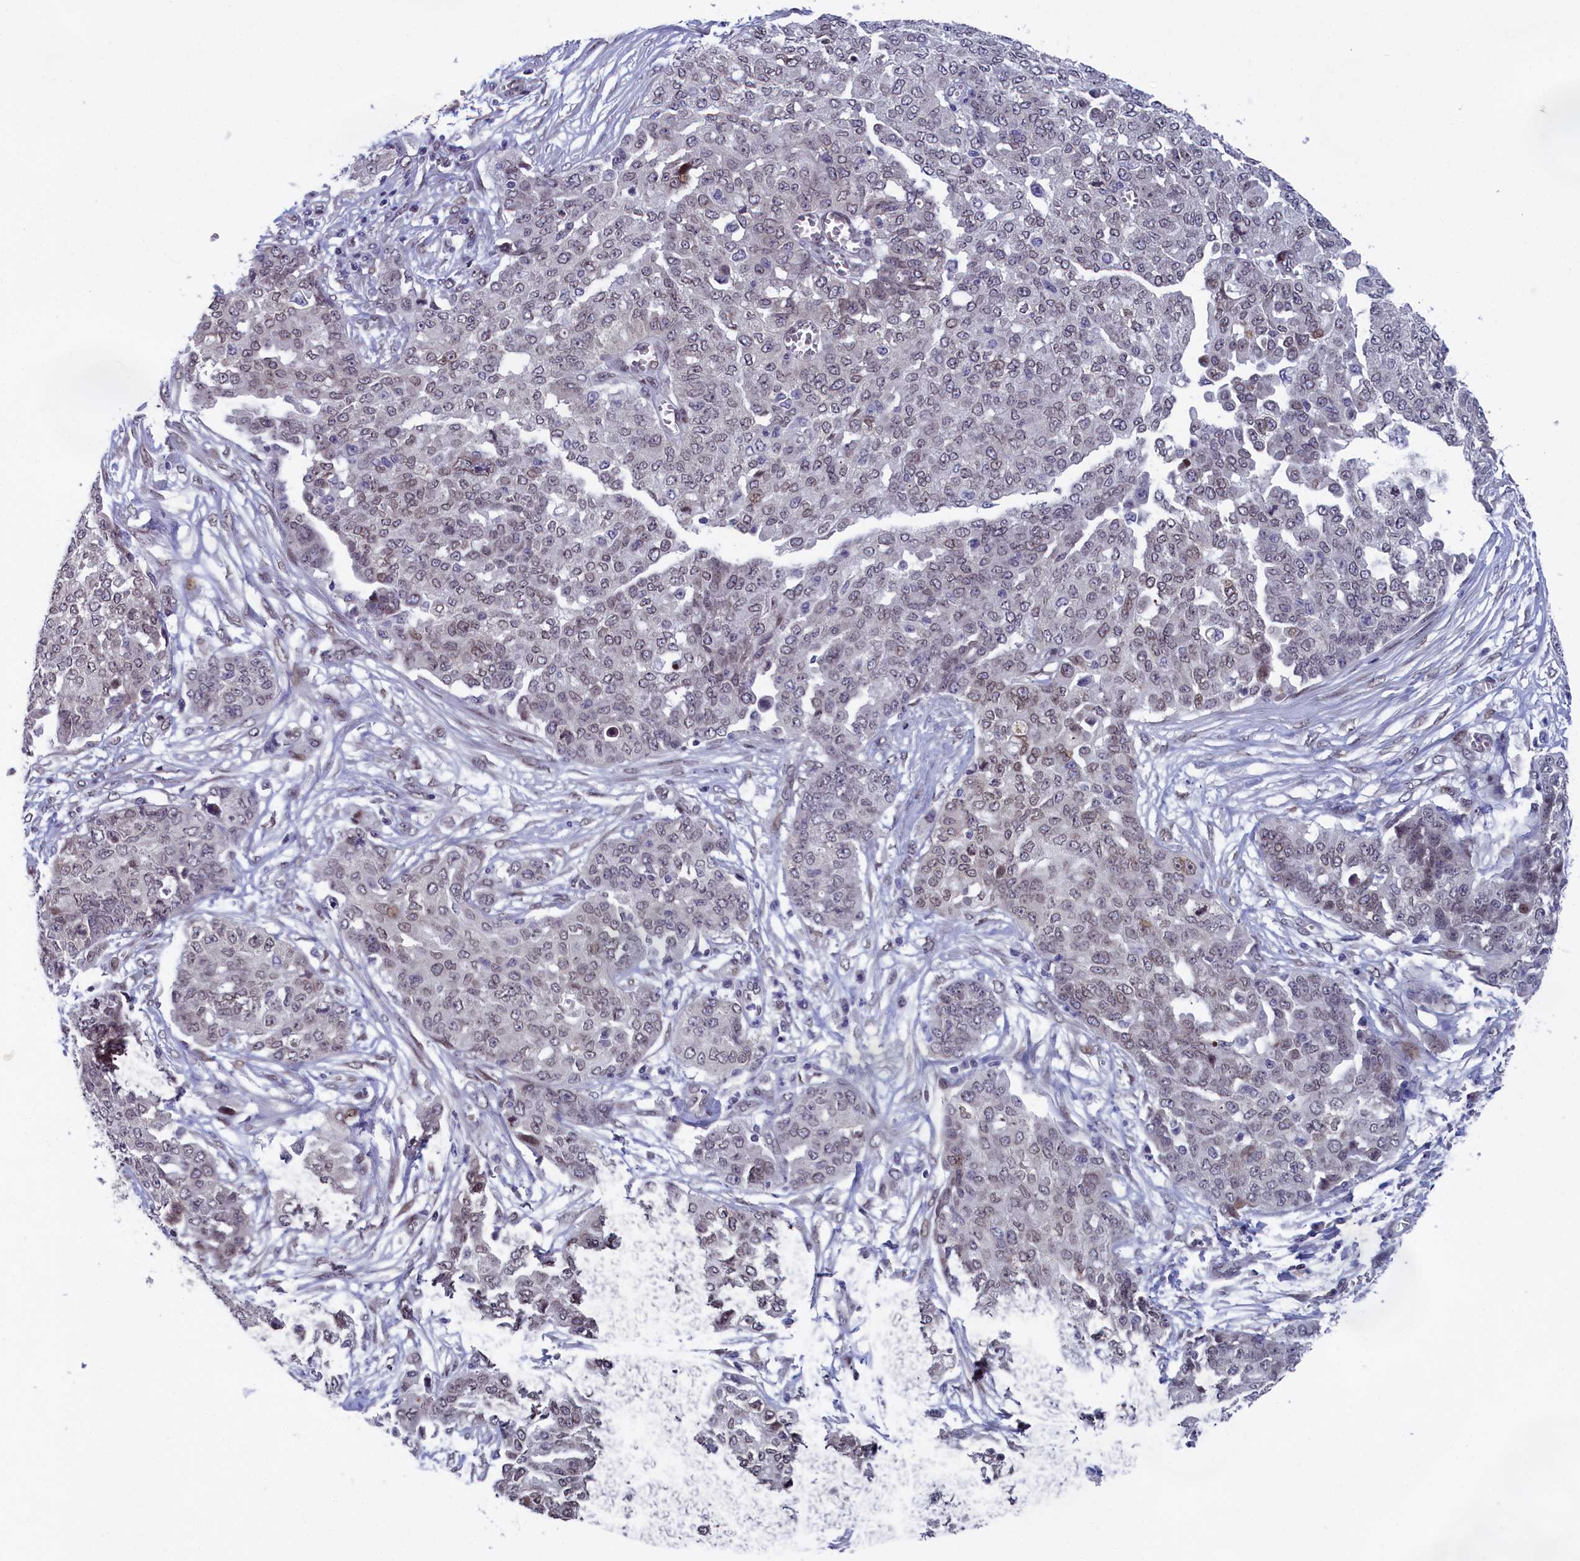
{"staining": {"intensity": "weak", "quantity": "<25%", "location": "cytoplasmic/membranous,nuclear"}, "tissue": "ovarian cancer", "cell_type": "Tumor cells", "image_type": "cancer", "snomed": [{"axis": "morphology", "description": "Cystadenocarcinoma, serous, NOS"}, {"axis": "topography", "description": "Soft tissue"}, {"axis": "topography", "description": "Ovary"}], "caption": "Immunohistochemical staining of human ovarian cancer (serous cystadenocarcinoma) shows no significant staining in tumor cells. Nuclei are stained in blue.", "gene": "GPSM1", "patient": {"sex": "female", "age": 57}}